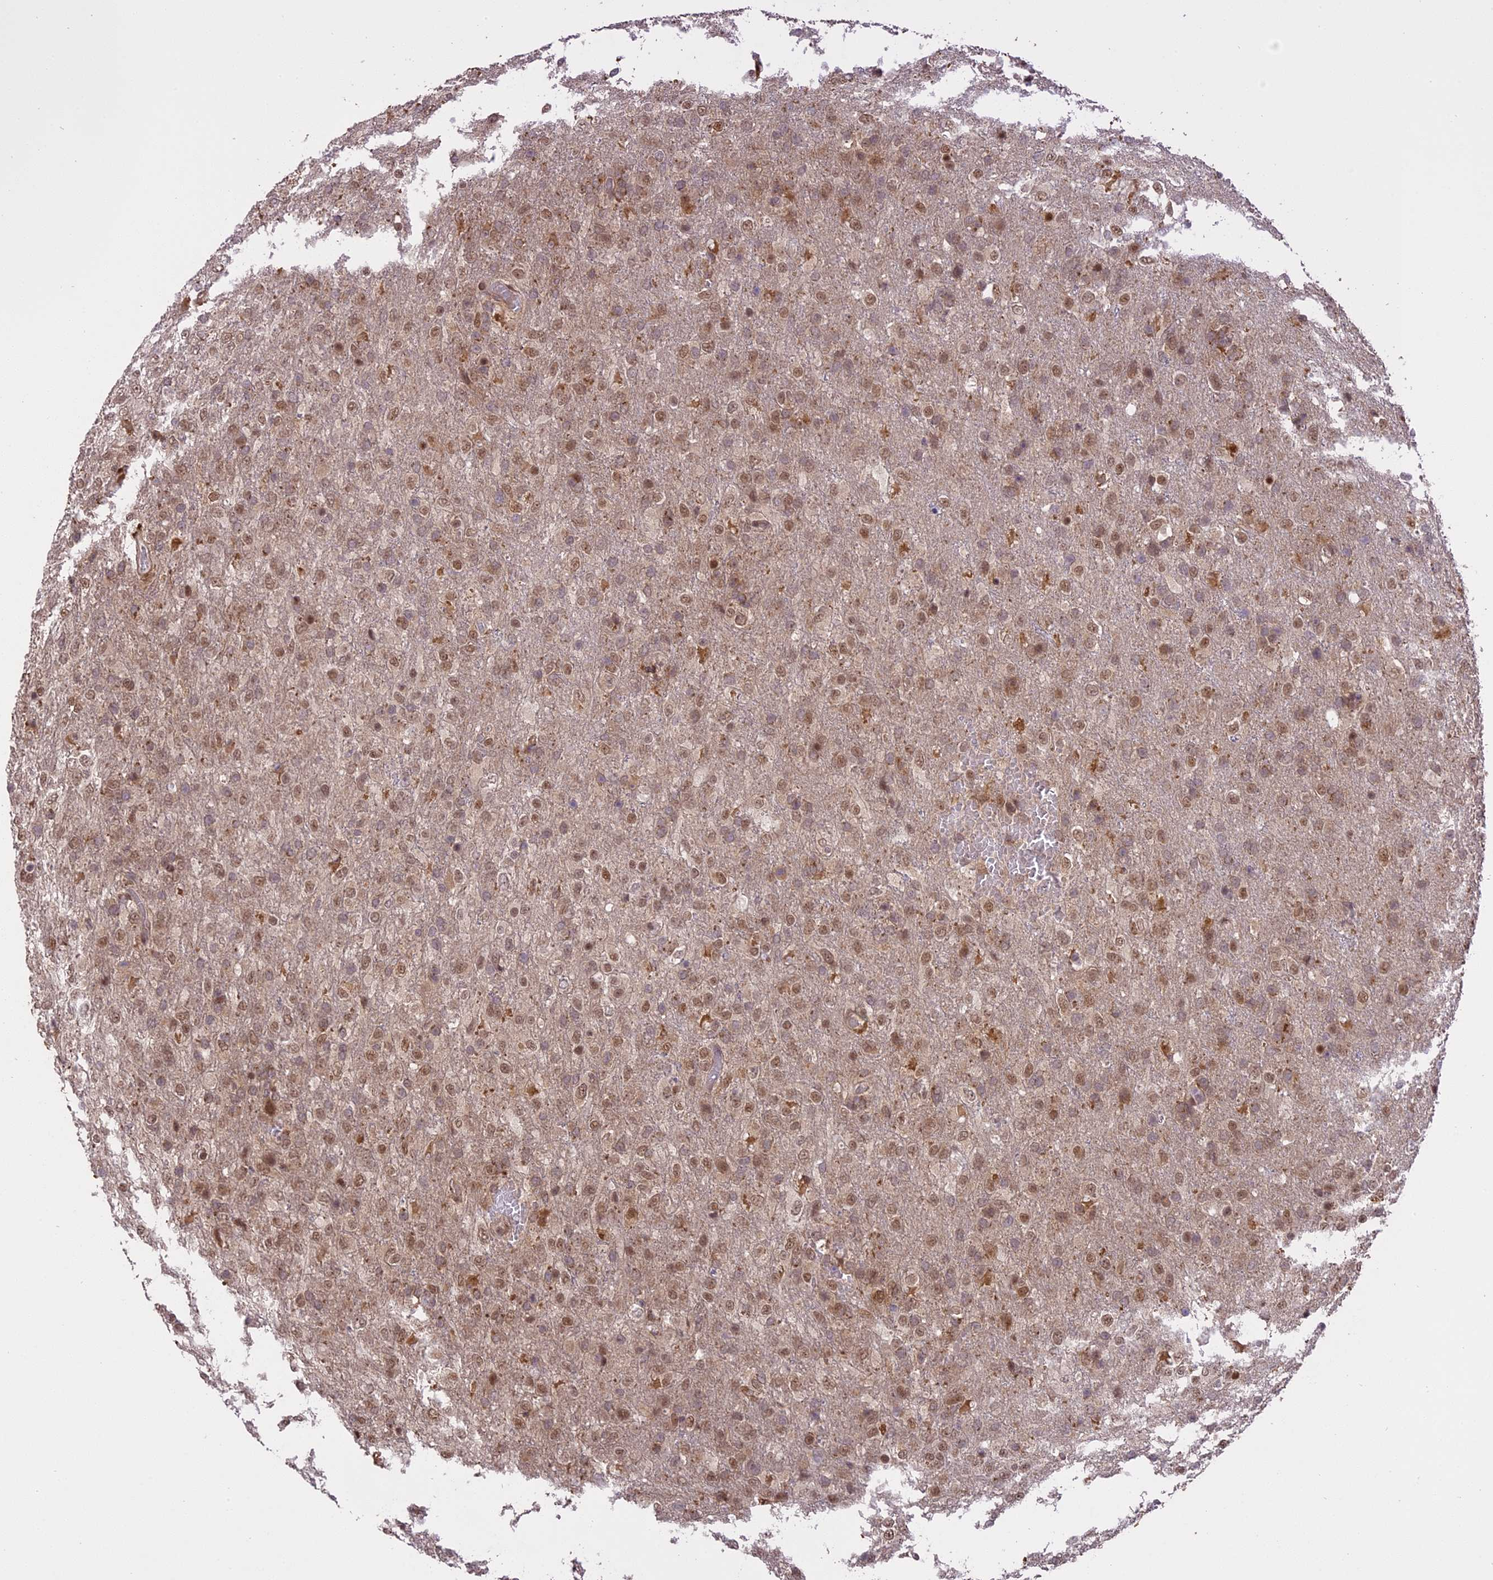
{"staining": {"intensity": "weak", "quantity": "25%-75%", "location": "cytoplasmic/membranous,nuclear"}, "tissue": "glioma", "cell_type": "Tumor cells", "image_type": "cancer", "snomed": [{"axis": "morphology", "description": "Glioma, malignant, High grade"}, {"axis": "topography", "description": "Brain"}], "caption": "IHC (DAB) staining of human high-grade glioma (malignant) reveals weak cytoplasmic/membranous and nuclear protein positivity in approximately 25%-75% of tumor cells. The protein is shown in brown color, while the nuclei are stained blue.", "gene": "PRELID2", "patient": {"sex": "female", "age": 74}}